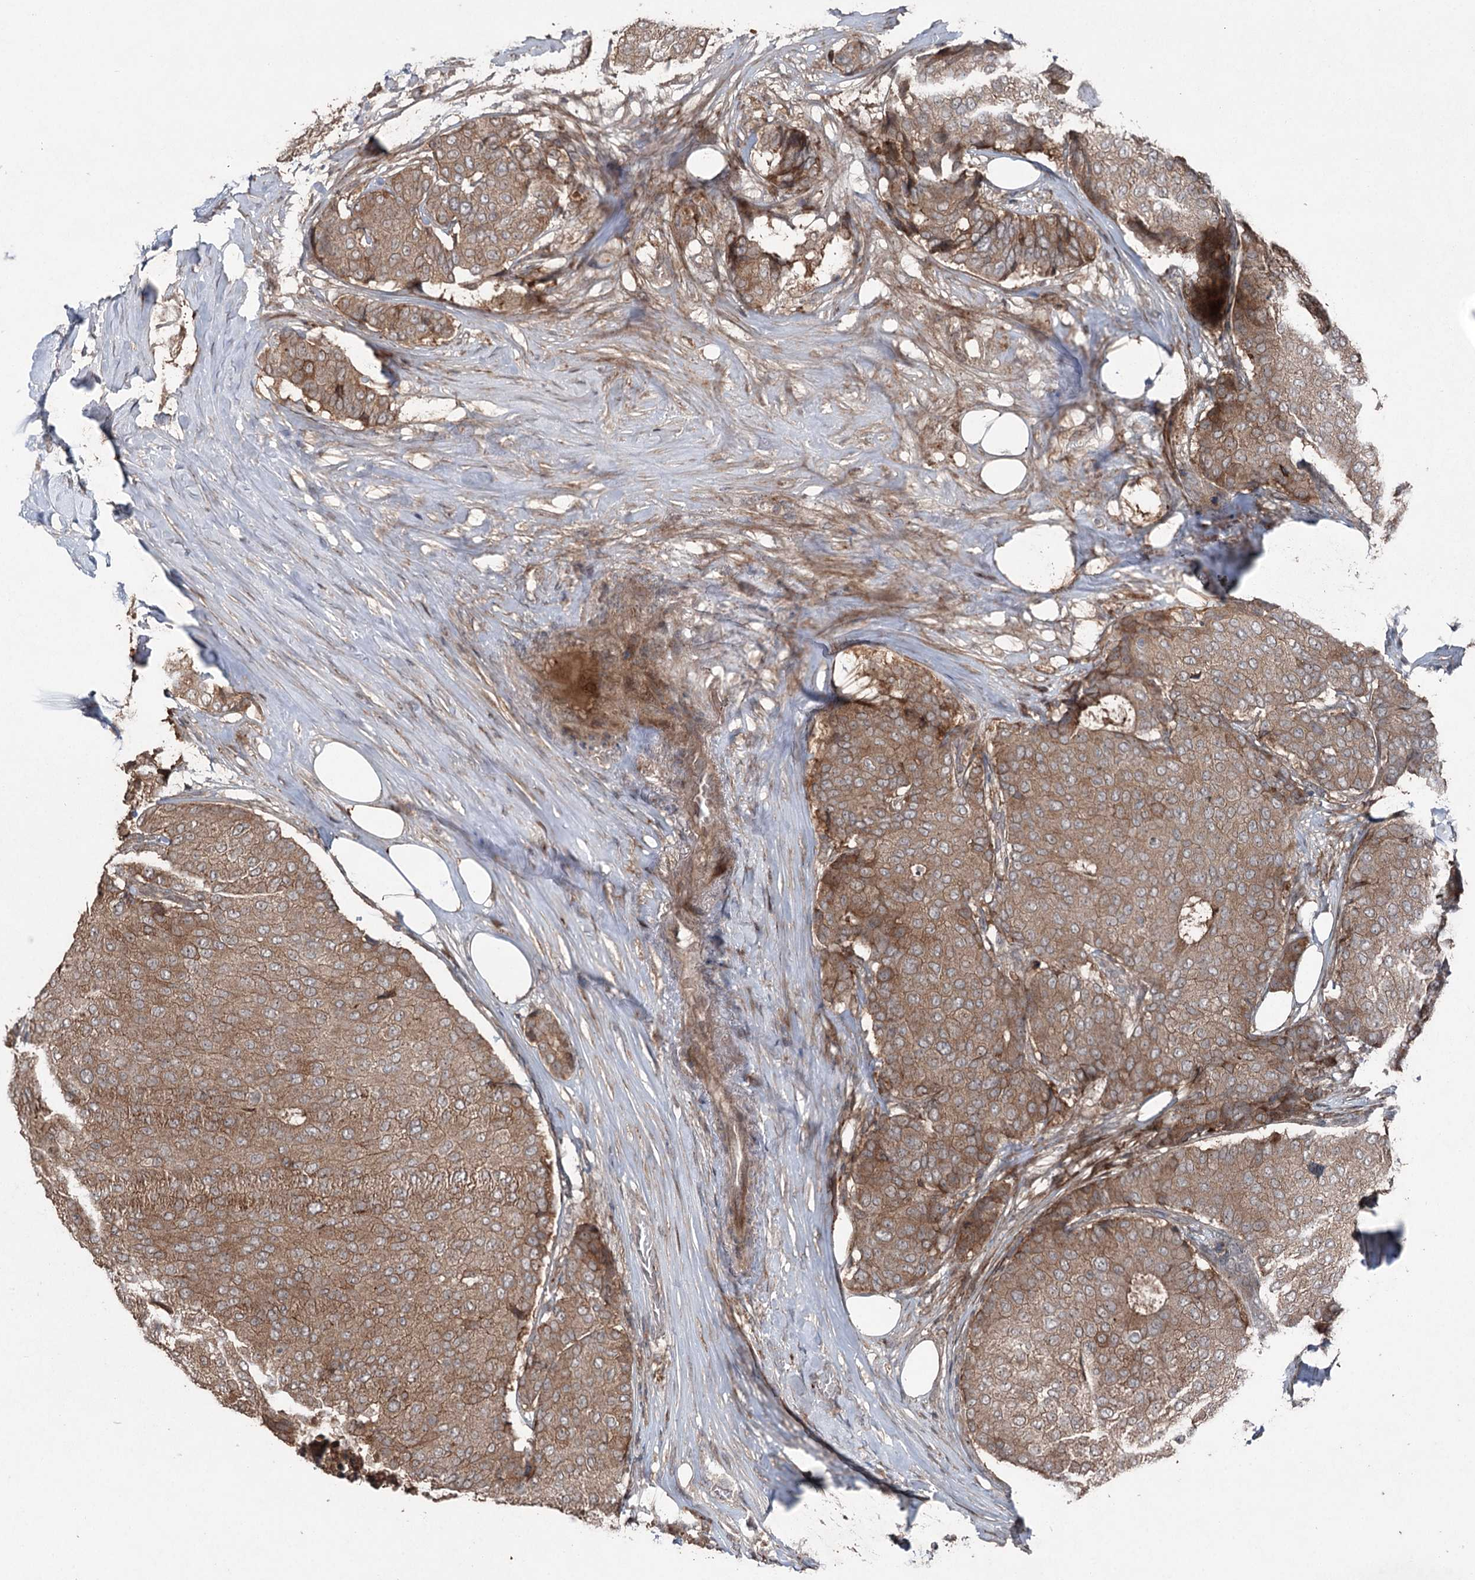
{"staining": {"intensity": "moderate", "quantity": ">75%", "location": "cytoplasmic/membranous"}, "tissue": "breast cancer", "cell_type": "Tumor cells", "image_type": "cancer", "snomed": [{"axis": "morphology", "description": "Duct carcinoma"}, {"axis": "topography", "description": "Breast"}], "caption": "Tumor cells exhibit medium levels of moderate cytoplasmic/membranous staining in approximately >75% of cells in breast cancer (invasive ductal carcinoma). The staining is performed using DAB (3,3'-diaminobenzidine) brown chromogen to label protein expression. The nuclei are counter-stained blue using hematoxylin.", "gene": "MAPK8IP2", "patient": {"sex": "female", "age": 75}}